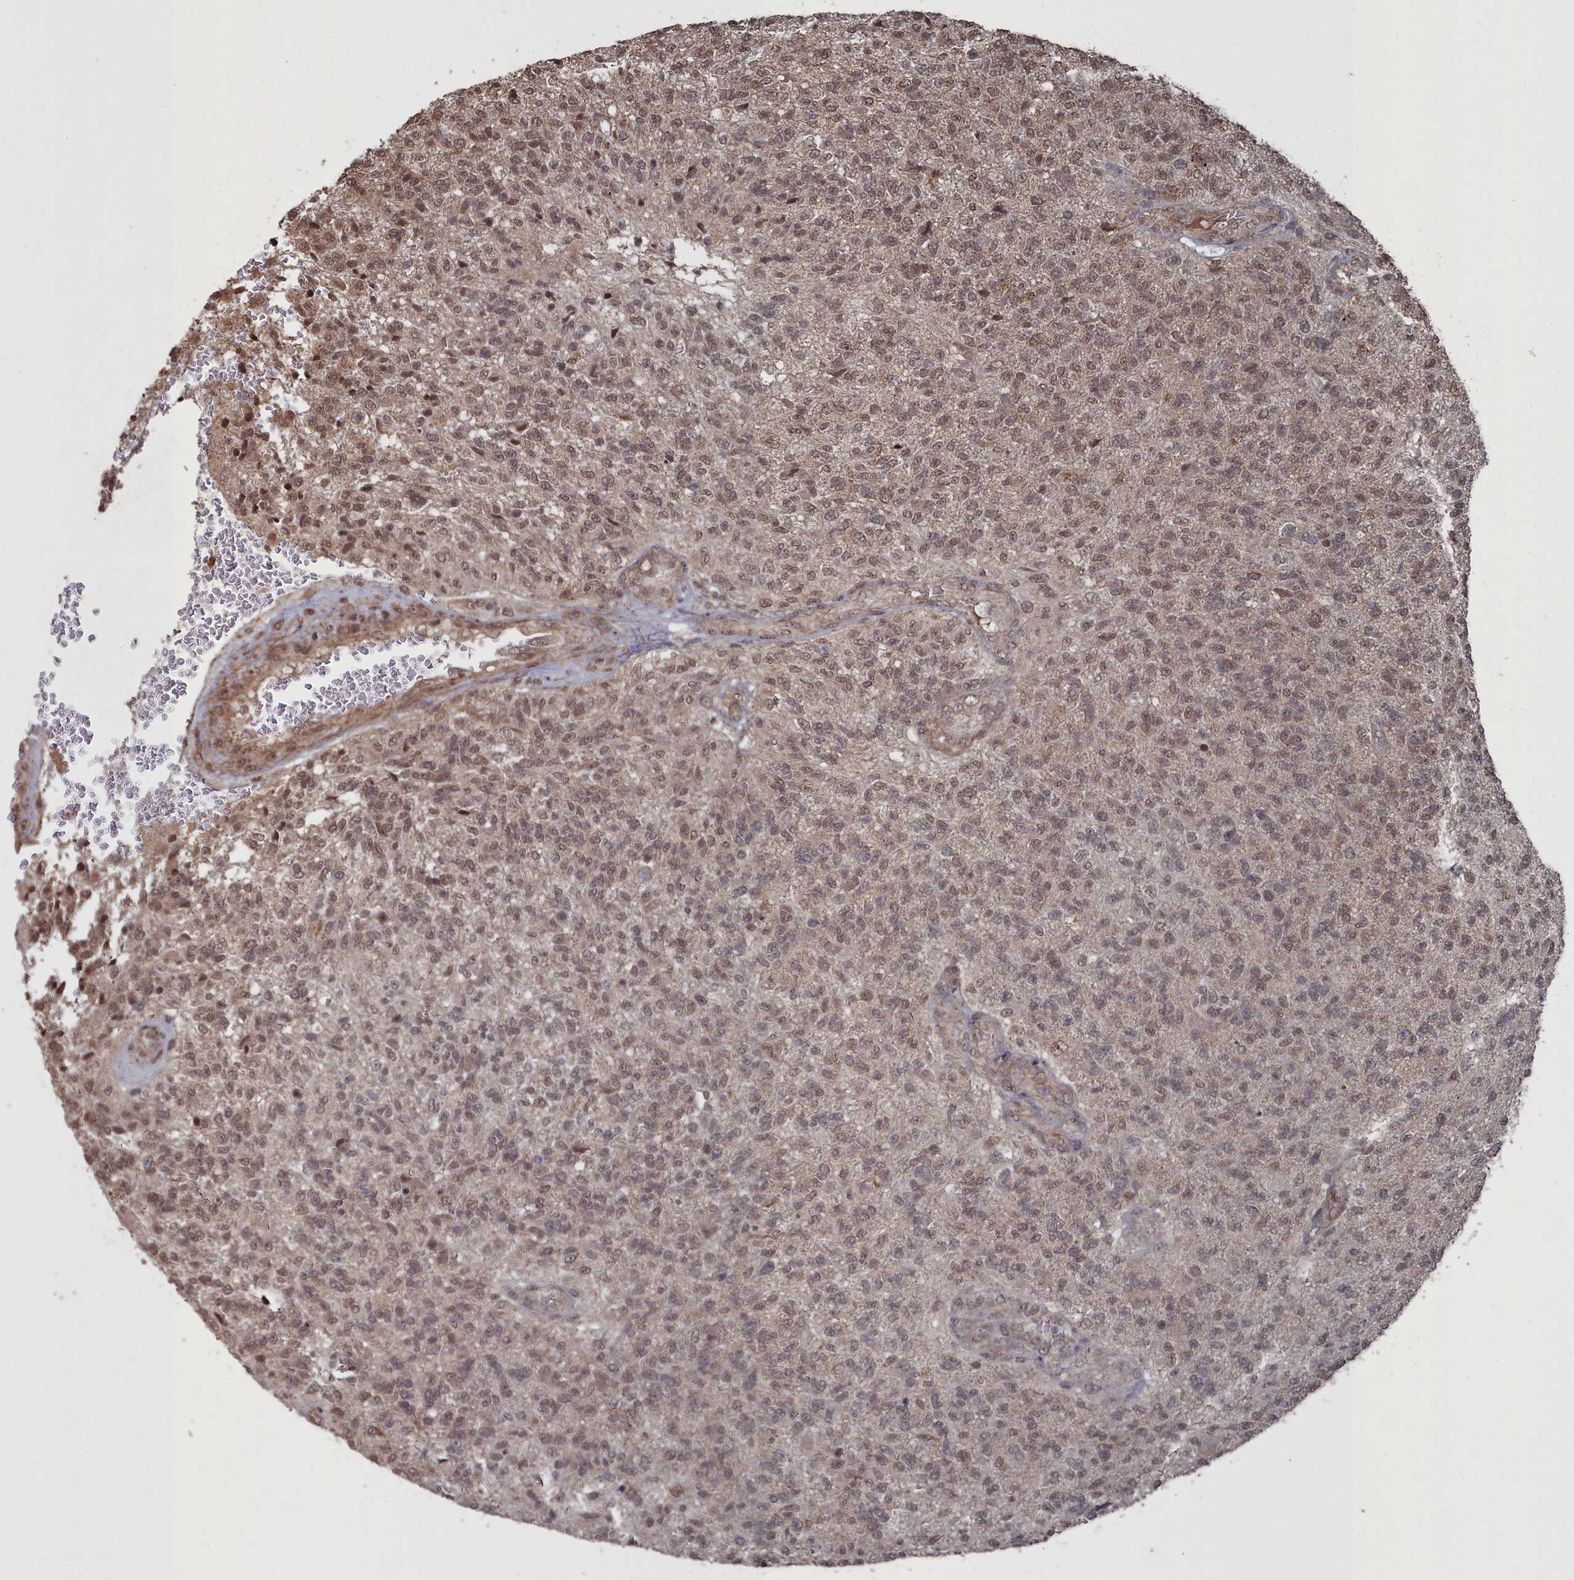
{"staining": {"intensity": "moderate", "quantity": ">75%", "location": "nuclear"}, "tissue": "glioma", "cell_type": "Tumor cells", "image_type": "cancer", "snomed": [{"axis": "morphology", "description": "Glioma, malignant, High grade"}, {"axis": "topography", "description": "Brain"}], "caption": "Immunohistochemical staining of high-grade glioma (malignant) displays medium levels of moderate nuclear positivity in about >75% of tumor cells.", "gene": "CCNP", "patient": {"sex": "male", "age": 56}}